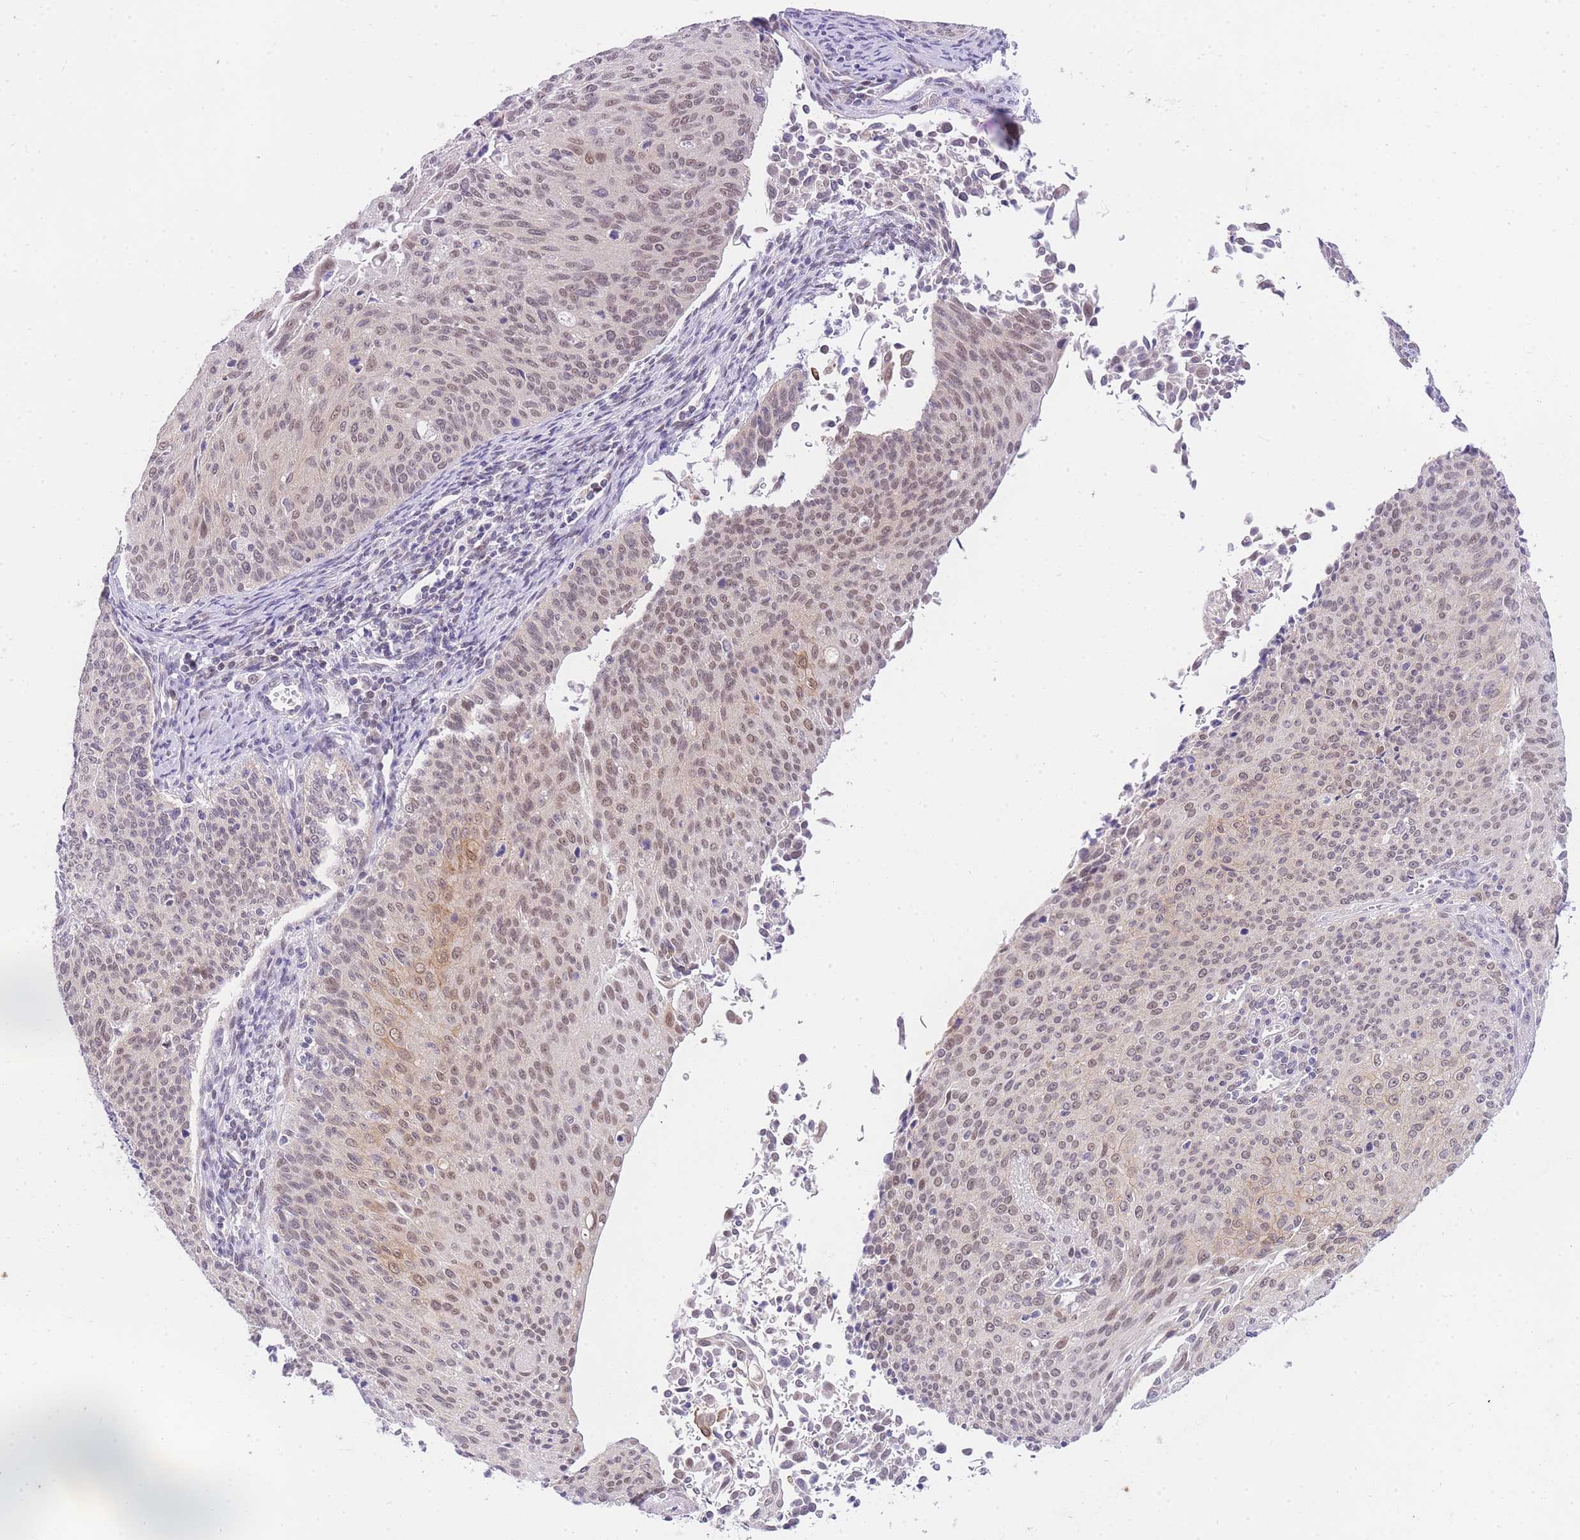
{"staining": {"intensity": "moderate", "quantity": ">75%", "location": "nuclear"}, "tissue": "cervical cancer", "cell_type": "Tumor cells", "image_type": "cancer", "snomed": [{"axis": "morphology", "description": "Squamous cell carcinoma, NOS"}, {"axis": "topography", "description": "Cervix"}], "caption": "Immunohistochemistry (DAB) staining of cervical cancer (squamous cell carcinoma) reveals moderate nuclear protein expression in approximately >75% of tumor cells.", "gene": "UBXN7", "patient": {"sex": "female", "age": 55}}